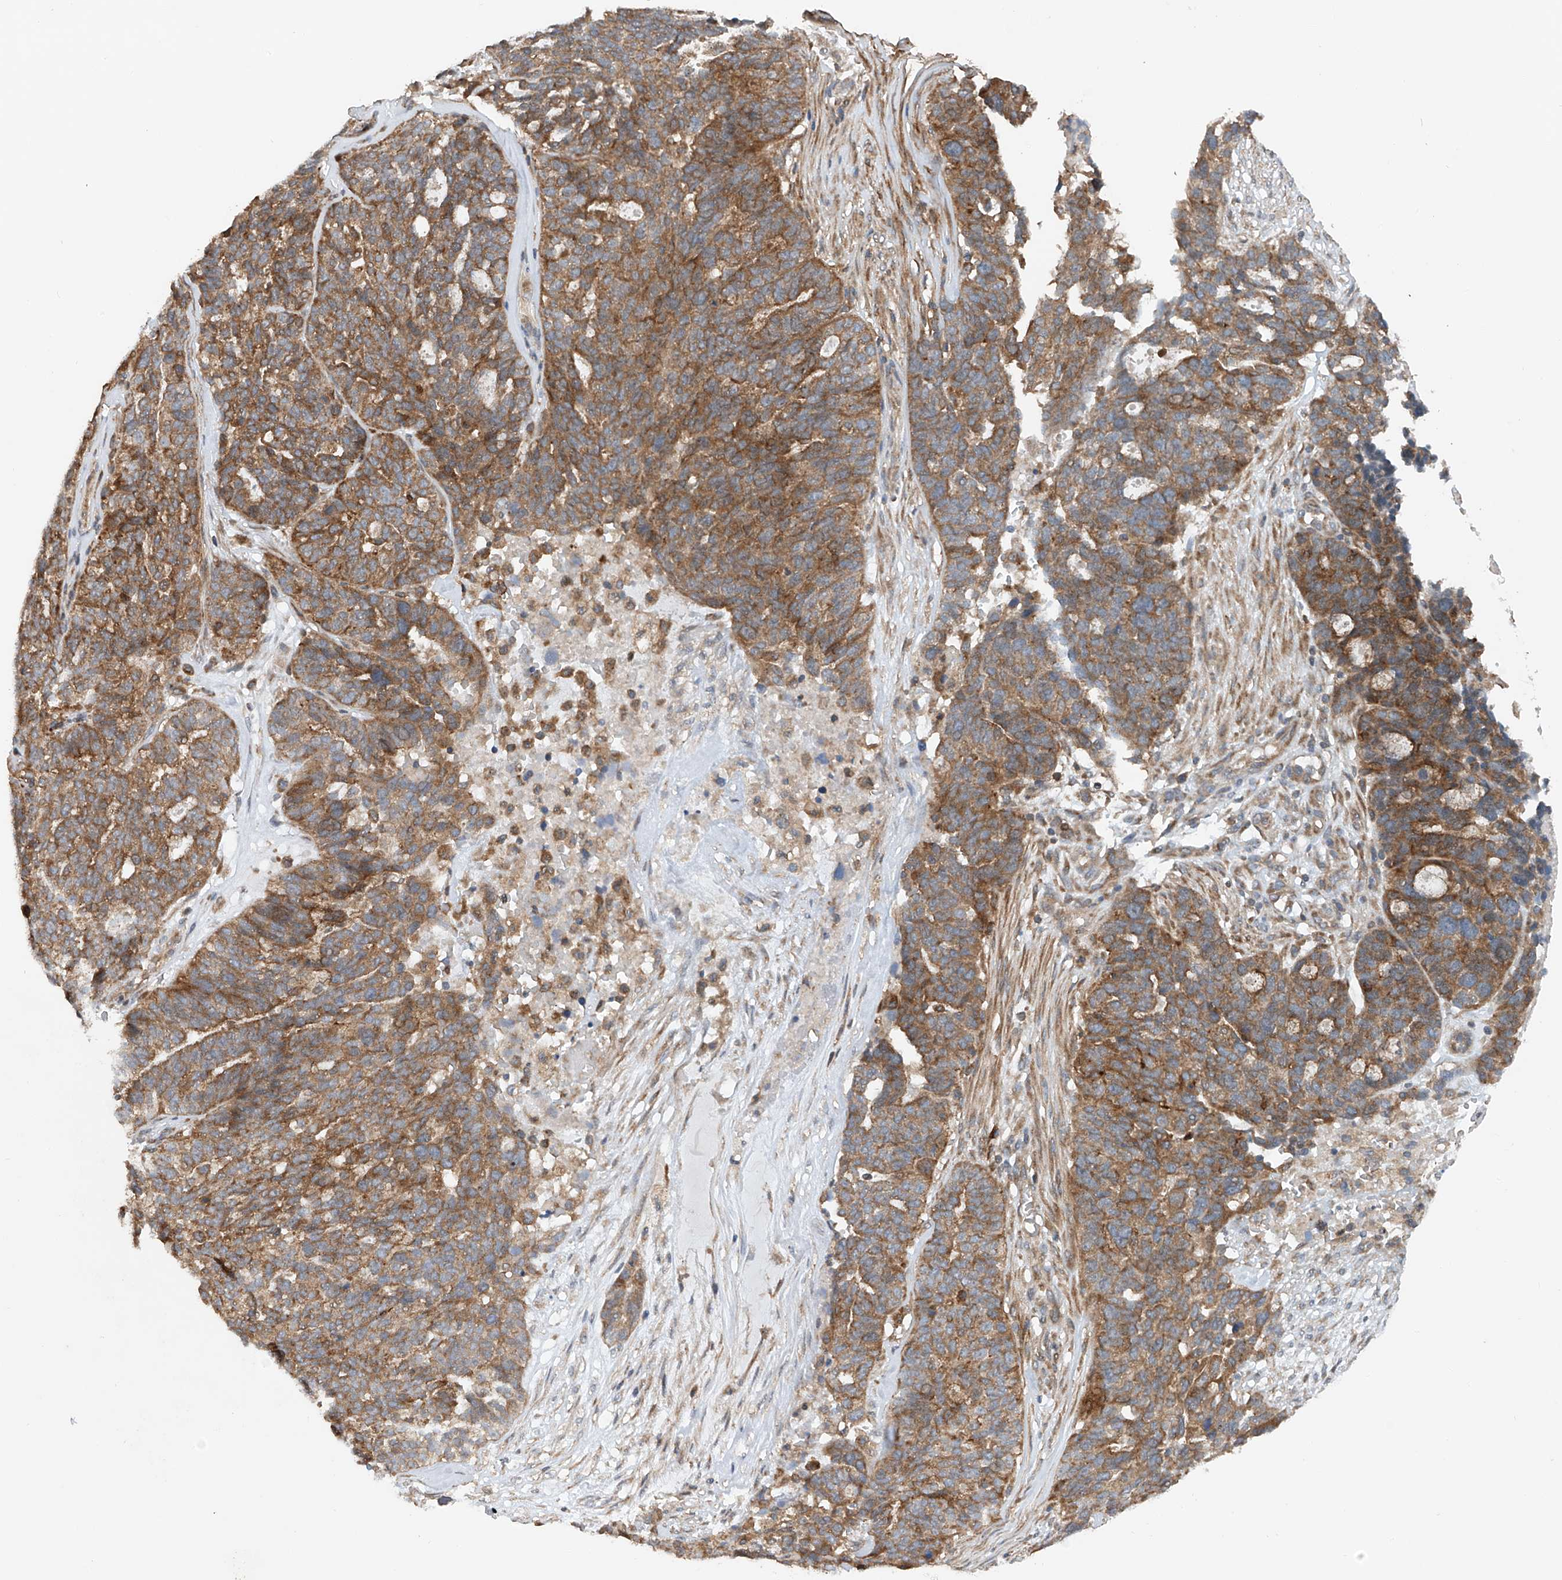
{"staining": {"intensity": "moderate", "quantity": ">75%", "location": "cytoplasmic/membranous"}, "tissue": "ovarian cancer", "cell_type": "Tumor cells", "image_type": "cancer", "snomed": [{"axis": "morphology", "description": "Cystadenocarcinoma, serous, NOS"}, {"axis": "topography", "description": "Ovary"}], "caption": "Ovarian serous cystadenocarcinoma tissue displays moderate cytoplasmic/membranous positivity in approximately >75% of tumor cells, visualized by immunohistochemistry. (Stains: DAB (3,3'-diaminobenzidine) in brown, nuclei in blue, Microscopy: brightfield microscopy at high magnification).", "gene": "CEP85L", "patient": {"sex": "female", "age": 59}}